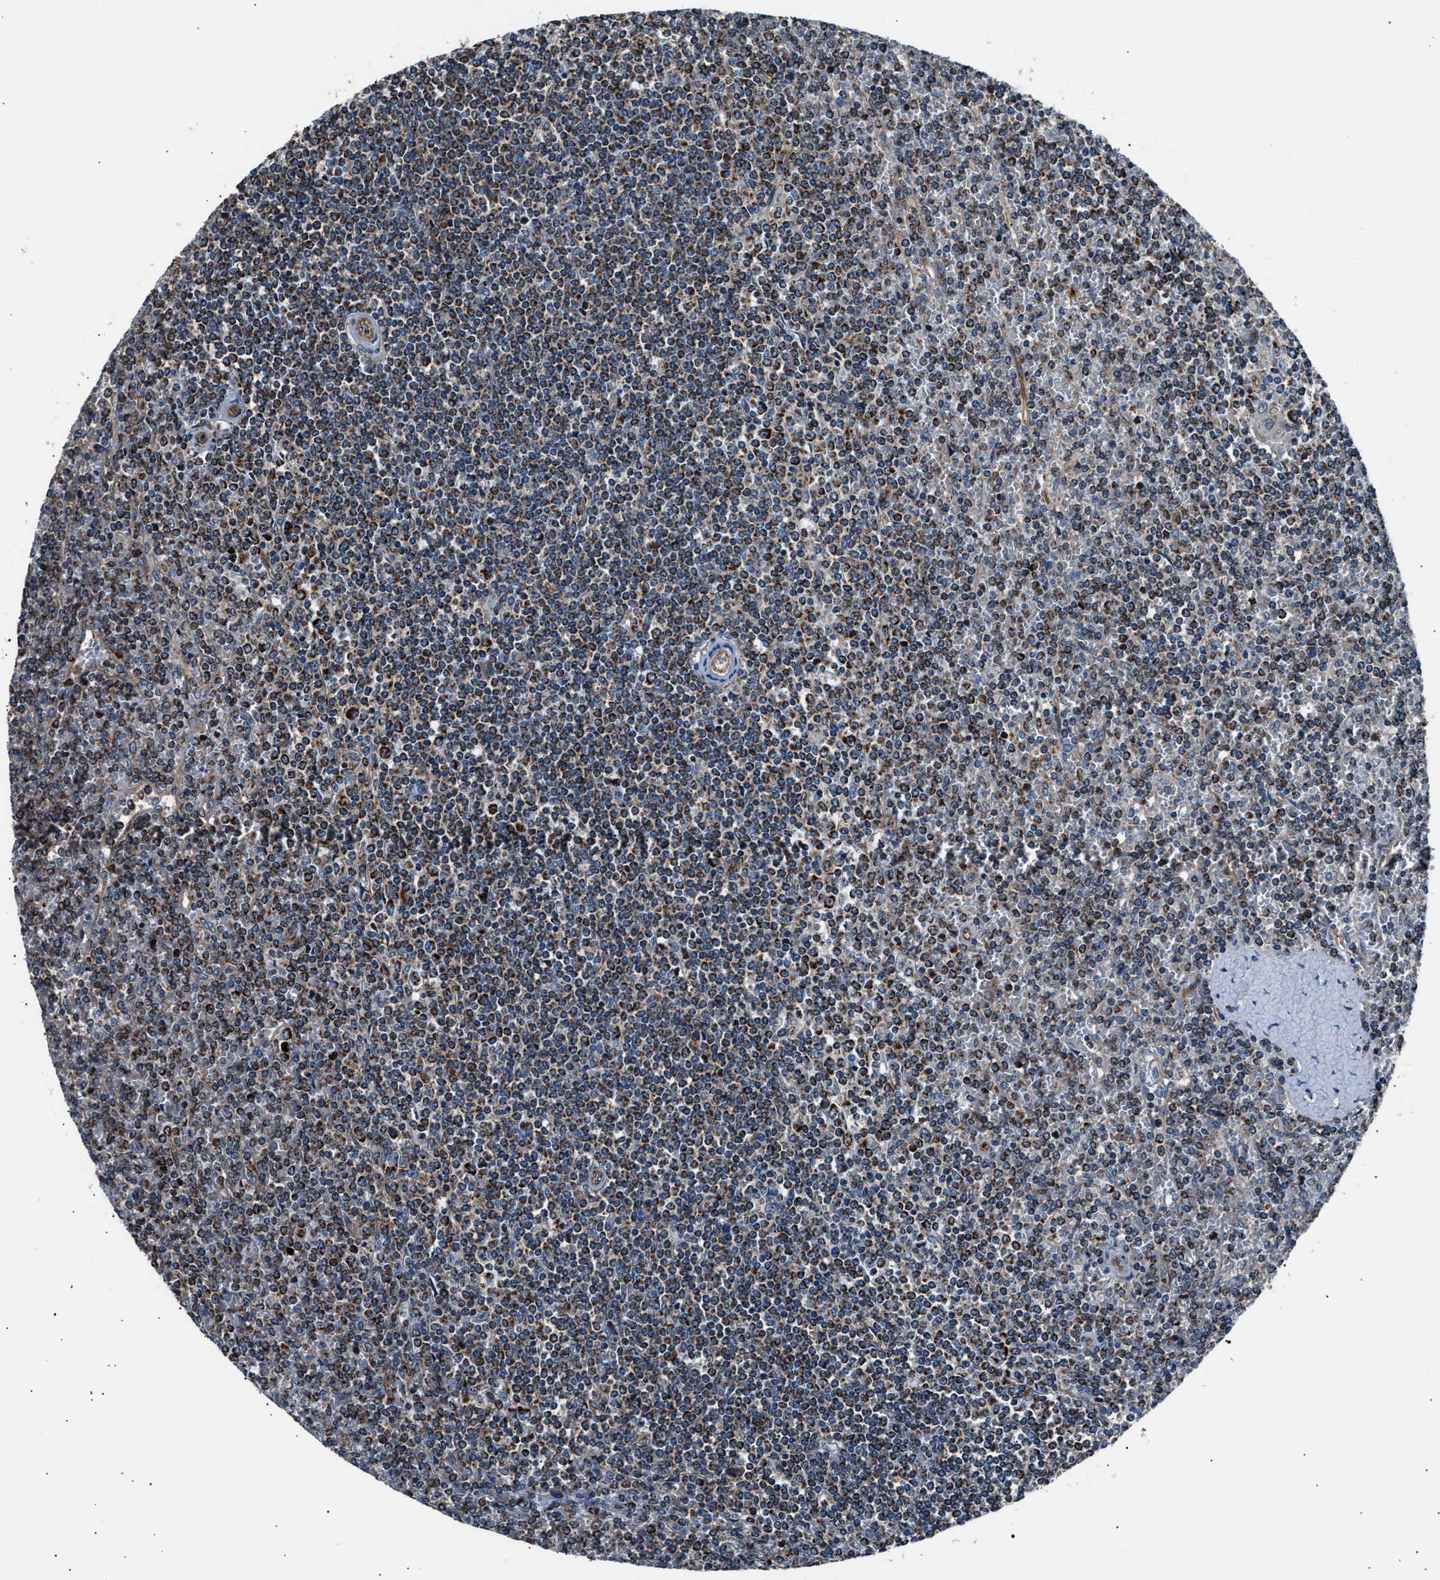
{"staining": {"intensity": "strong", "quantity": ">75%", "location": "cytoplasmic/membranous"}, "tissue": "lymphoma", "cell_type": "Tumor cells", "image_type": "cancer", "snomed": [{"axis": "morphology", "description": "Malignant lymphoma, non-Hodgkin's type, Low grade"}, {"axis": "topography", "description": "Spleen"}], "caption": "The image exhibits staining of lymphoma, revealing strong cytoplasmic/membranous protein staining (brown color) within tumor cells.", "gene": "GGCT", "patient": {"sex": "female", "age": 19}}